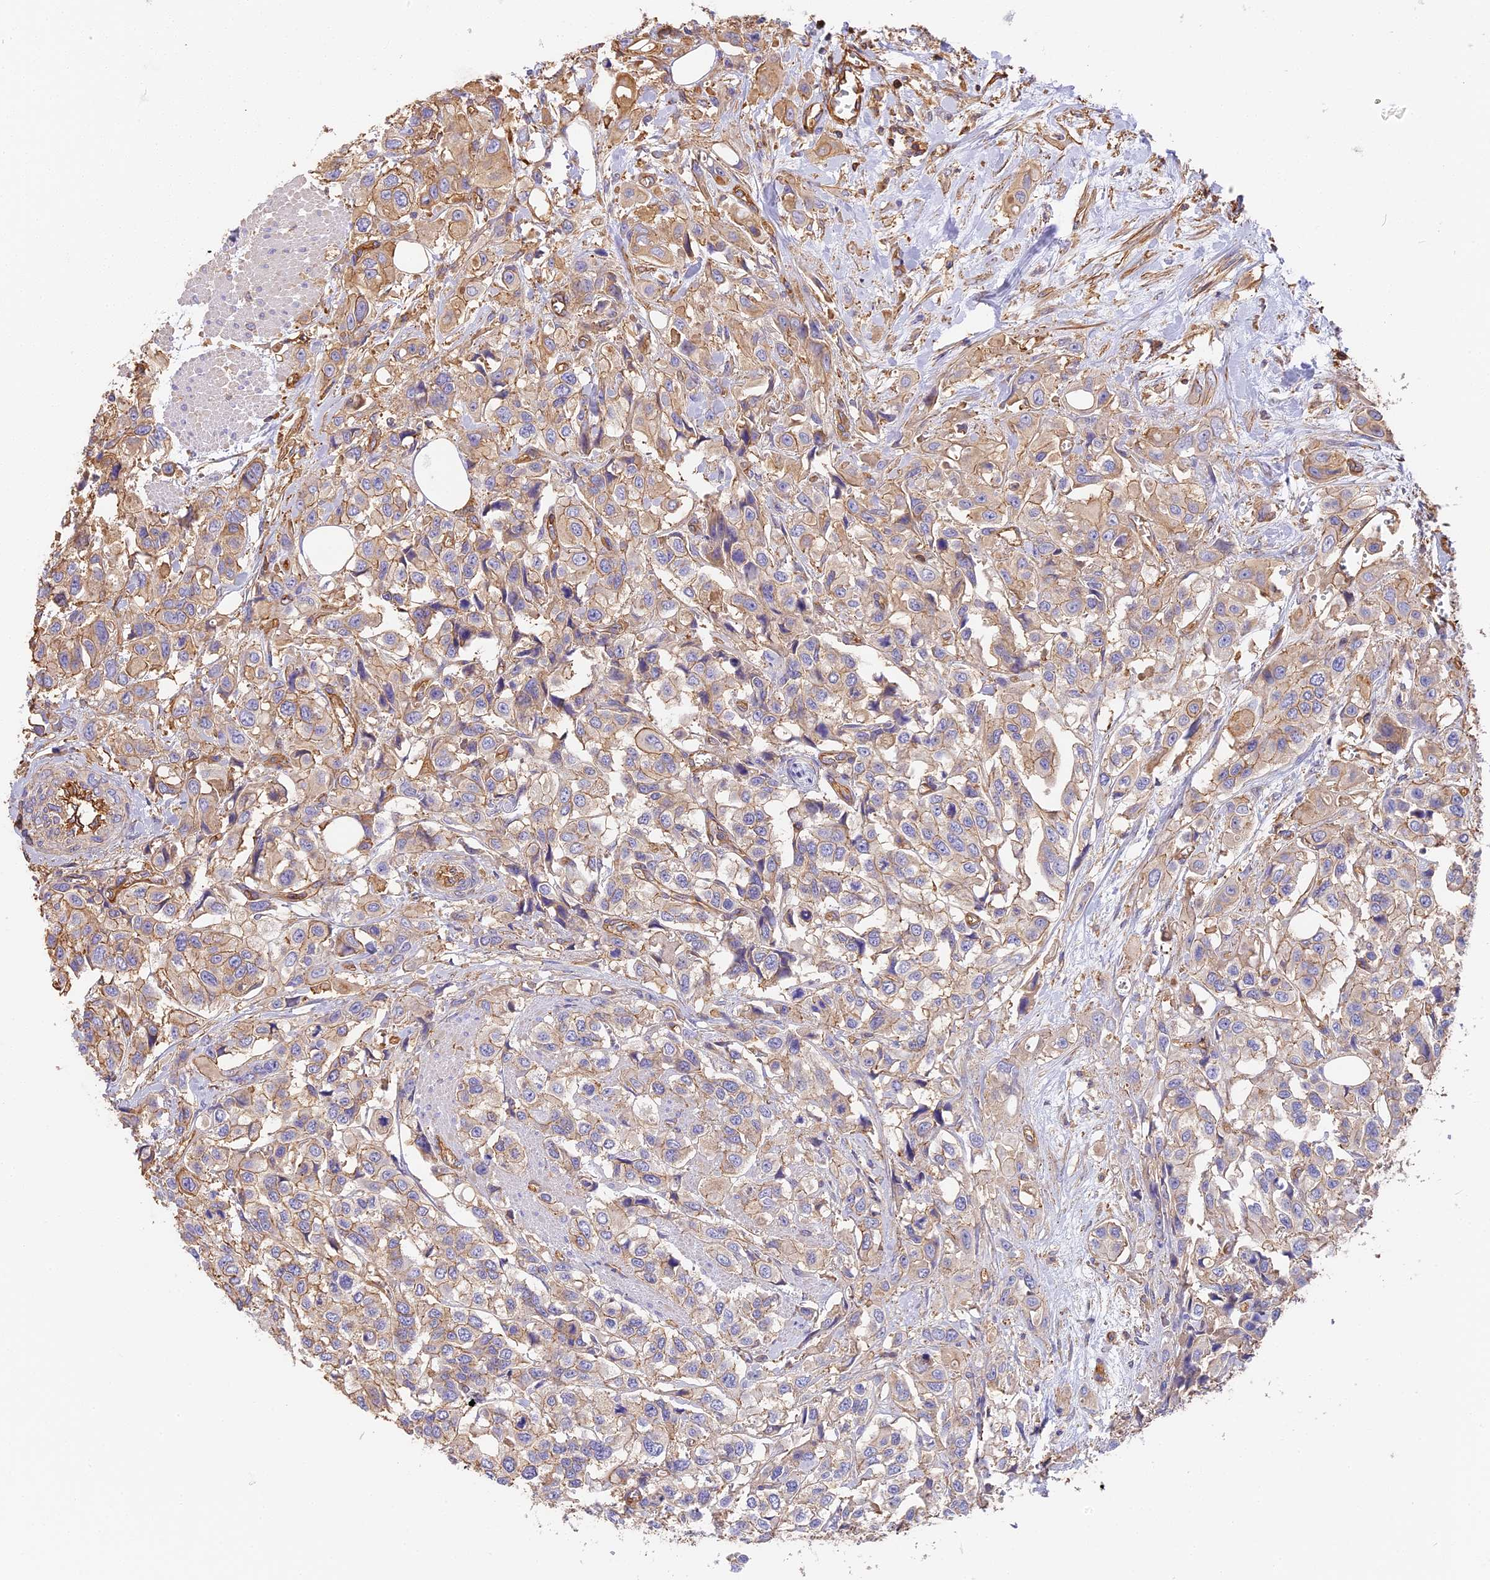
{"staining": {"intensity": "moderate", "quantity": ">75%", "location": "cytoplasmic/membranous"}, "tissue": "urothelial cancer", "cell_type": "Tumor cells", "image_type": "cancer", "snomed": [{"axis": "morphology", "description": "Urothelial carcinoma, High grade"}, {"axis": "topography", "description": "Urinary bladder"}], "caption": "Urothelial cancer stained with DAB immunohistochemistry (IHC) displays medium levels of moderate cytoplasmic/membranous expression in approximately >75% of tumor cells.", "gene": "VPS18", "patient": {"sex": "male", "age": 67}}